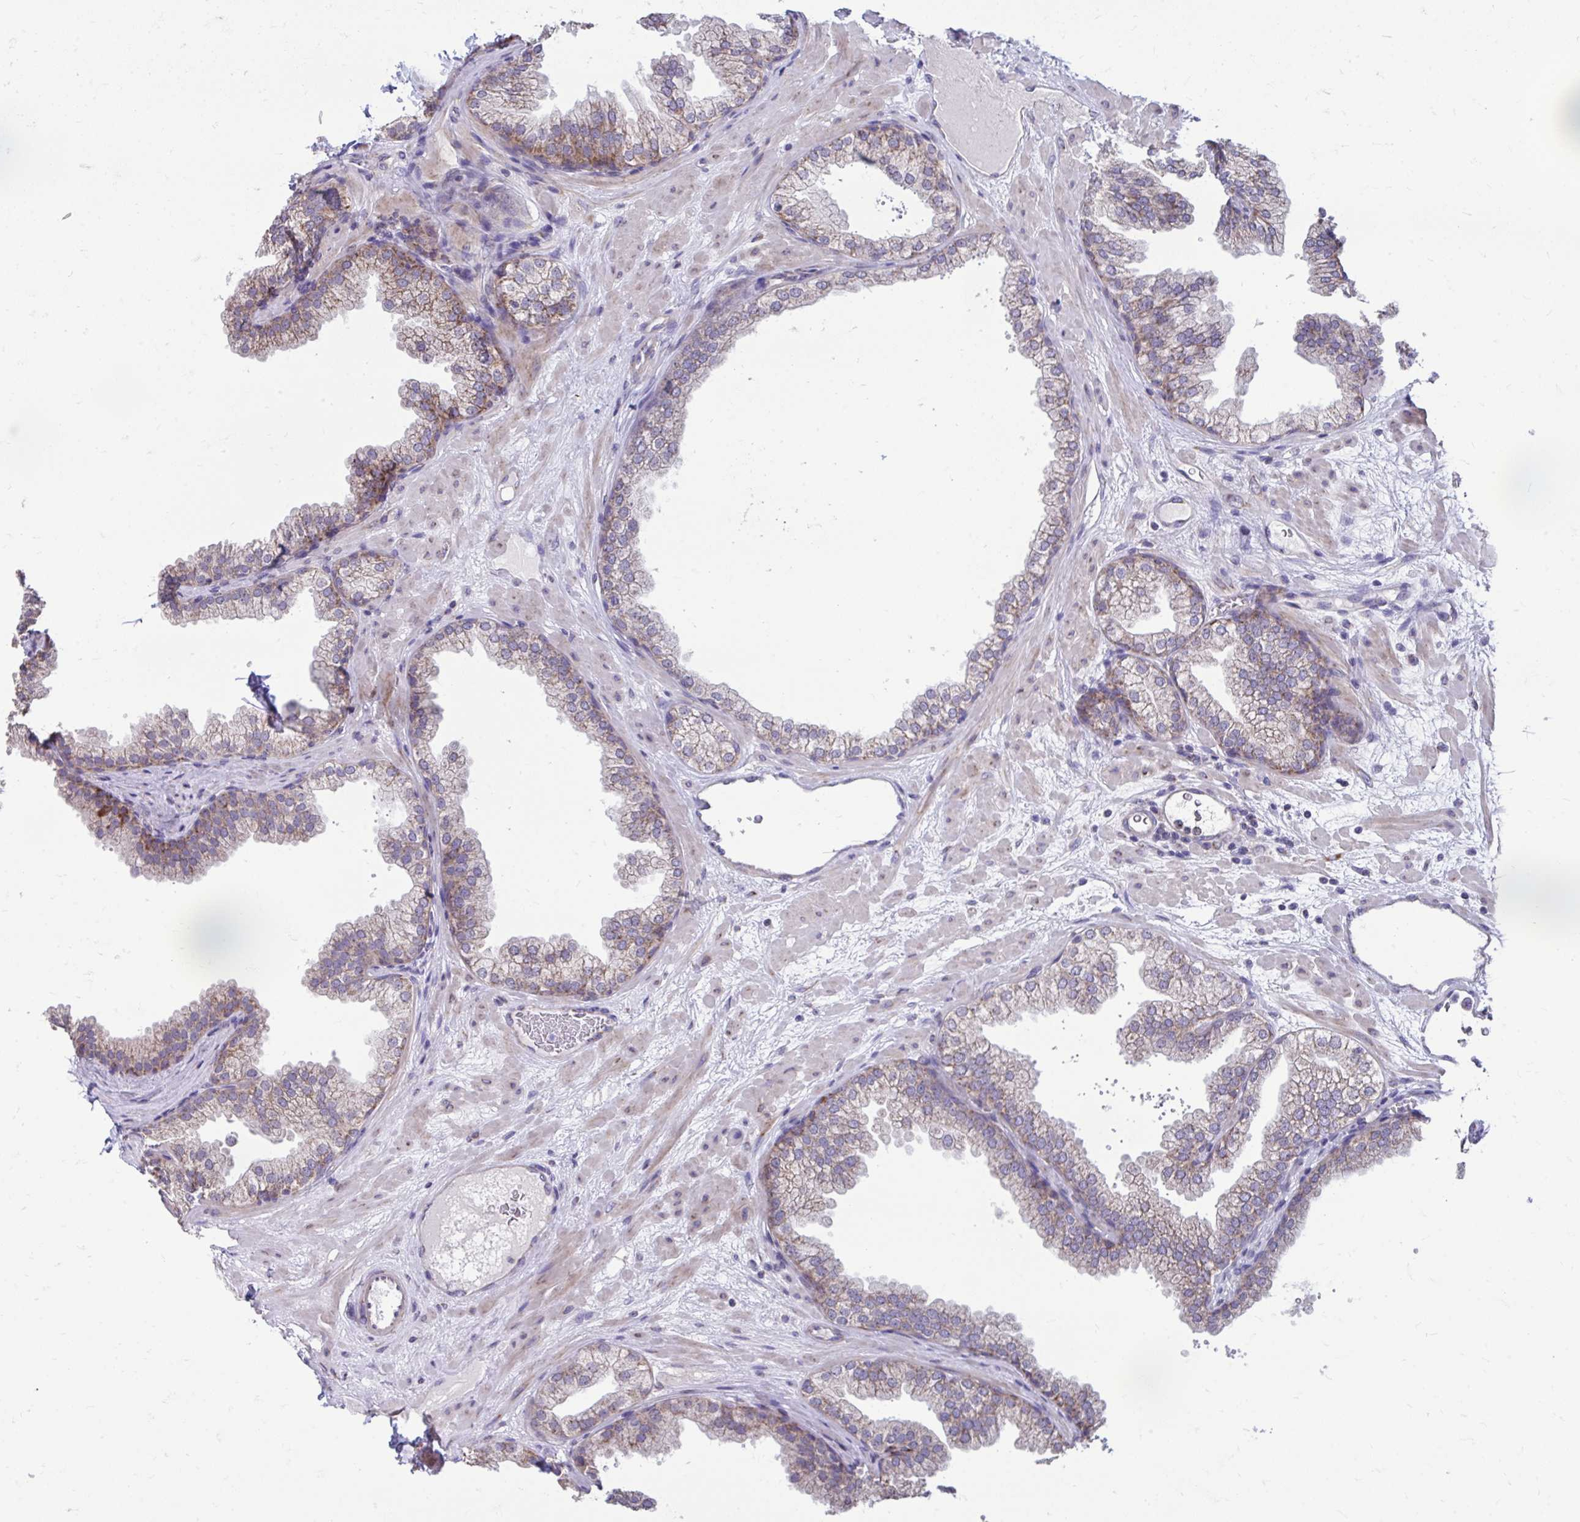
{"staining": {"intensity": "moderate", "quantity": "25%-75%", "location": "cytoplasmic/membranous"}, "tissue": "prostate", "cell_type": "Glandular cells", "image_type": "normal", "snomed": [{"axis": "morphology", "description": "Normal tissue, NOS"}, {"axis": "topography", "description": "Prostate"}], "caption": "Prostate stained with immunohistochemistry (IHC) displays moderate cytoplasmic/membranous expression in approximately 25%-75% of glandular cells.", "gene": "LINGO4", "patient": {"sex": "male", "age": 37}}